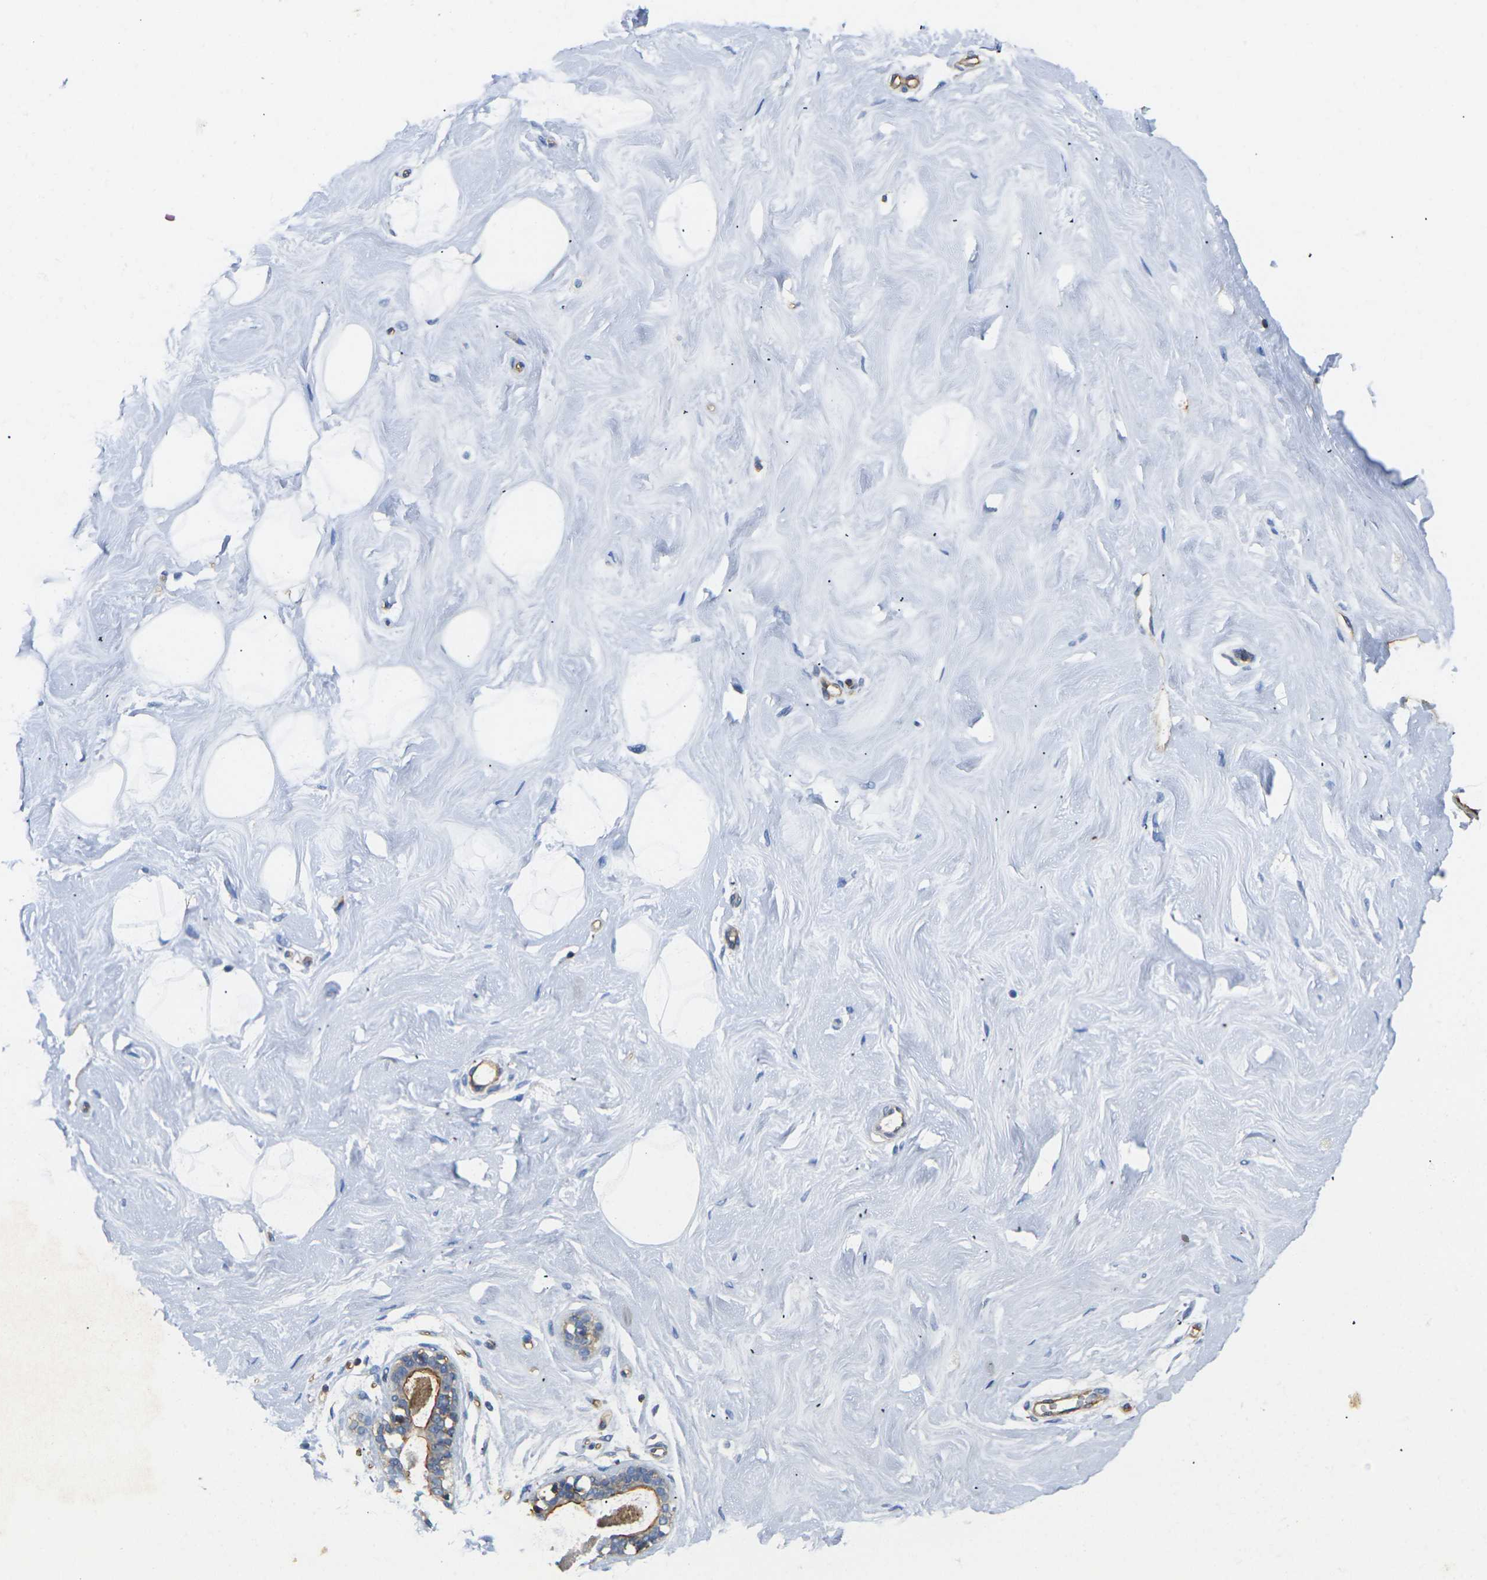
{"staining": {"intensity": "negative", "quantity": "none", "location": "none"}, "tissue": "breast", "cell_type": "Adipocytes", "image_type": "normal", "snomed": [{"axis": "morphology", "description": "Normal tissue, NOS"}, {"axis": "topography", "description": "Breast"}], "caption": "Breast stained for a protein using IHC exhibits no expression adipocytes.", "gene": "FAM110D", "patient": {"sex": "female", "age": 23}}